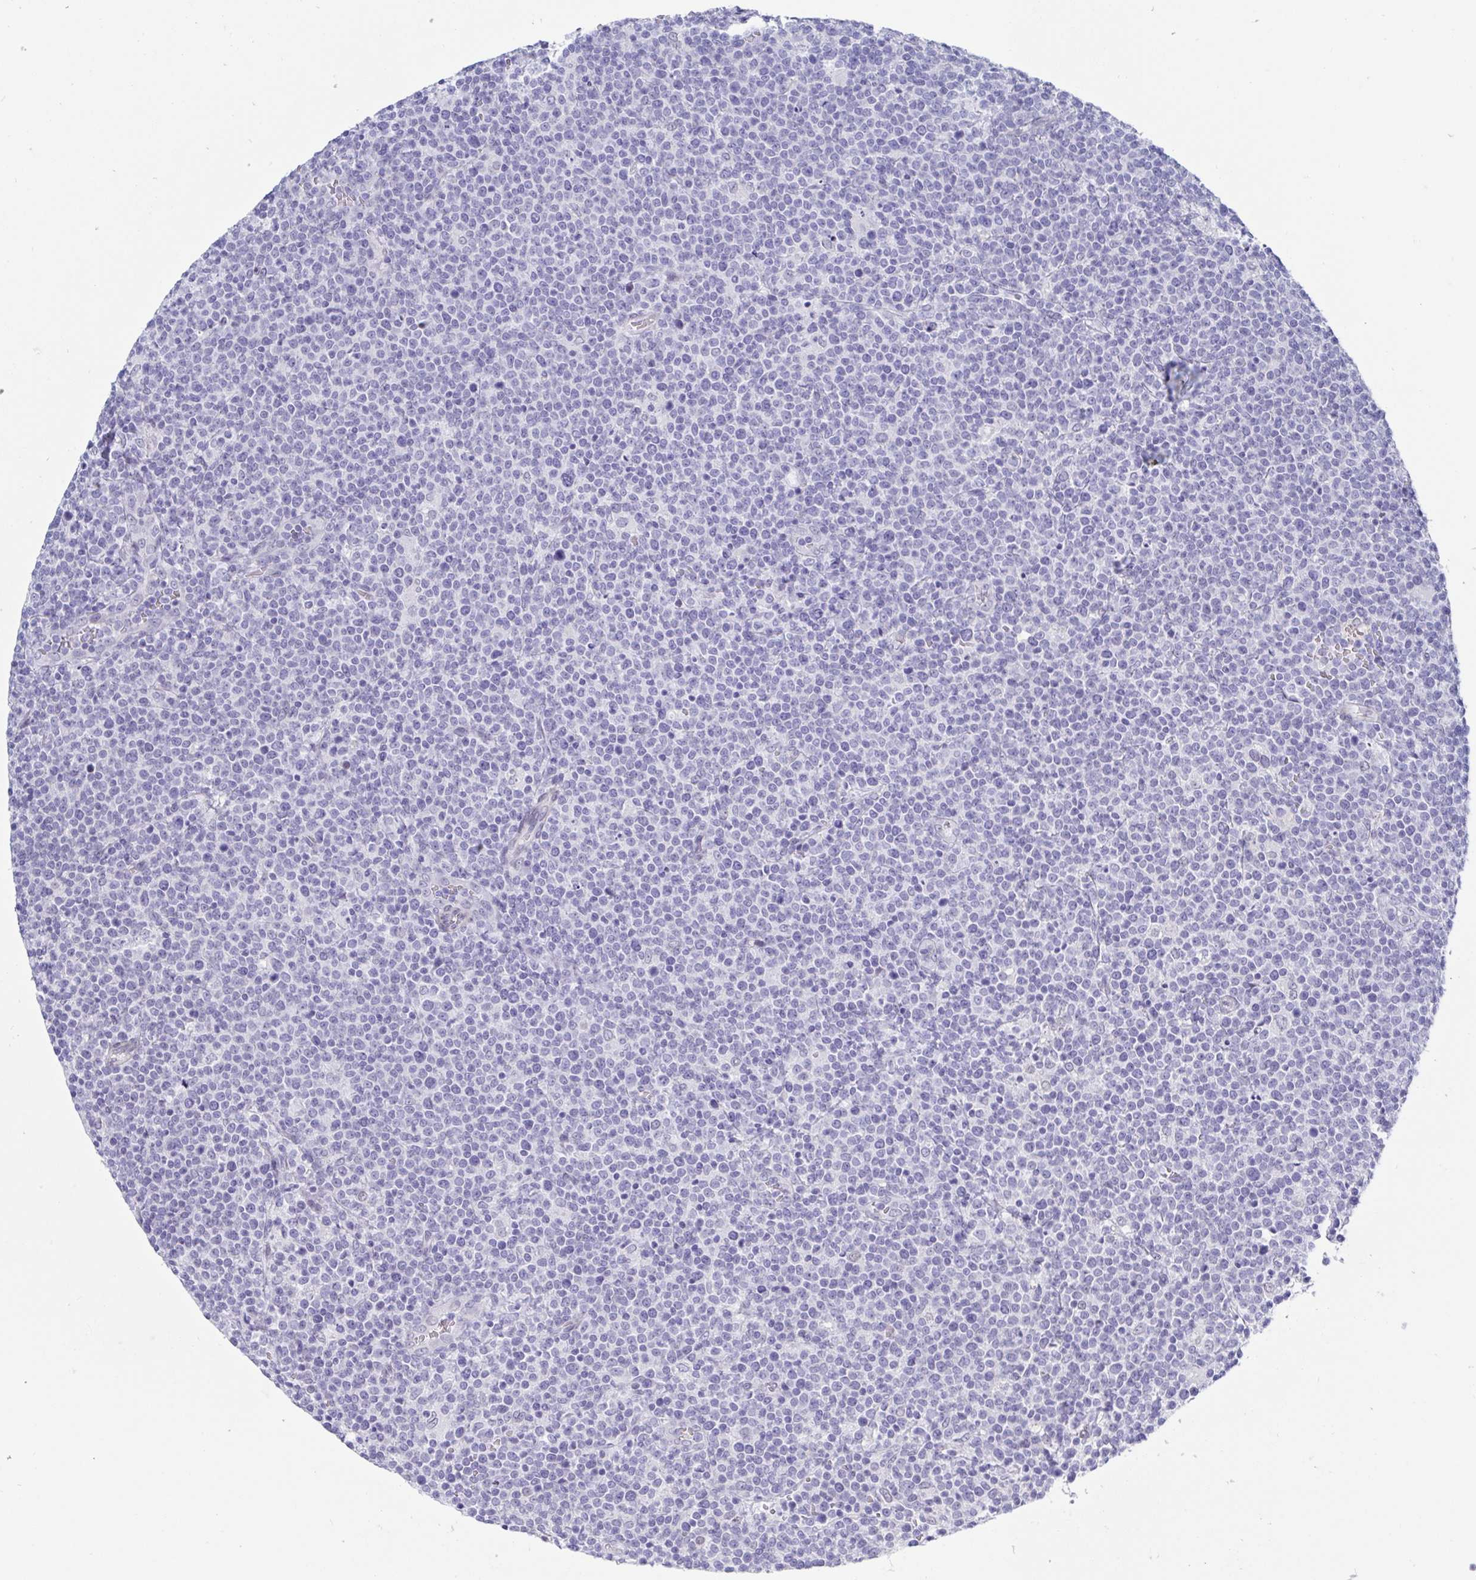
{"staining": {"intensity": "negative", "quantity": "none", "location": "none"}, "tissue": "lymphoma", "cell_type": "Tumor cells", "image_type": "cancer", "snomed": [{"axis": "morphology", "description": "Malignant lymphoma, non-Hodgkin's type, High grade"}, {"axis": "topography", "description": "Lymph node"}], "caption": "Tumor cells are negative for protein expression in human high-grade malignant lymphoma, non-Hodgkin's type.", "gene": "MFSD4A", "patient": {"sex": "male", "age": 61}}